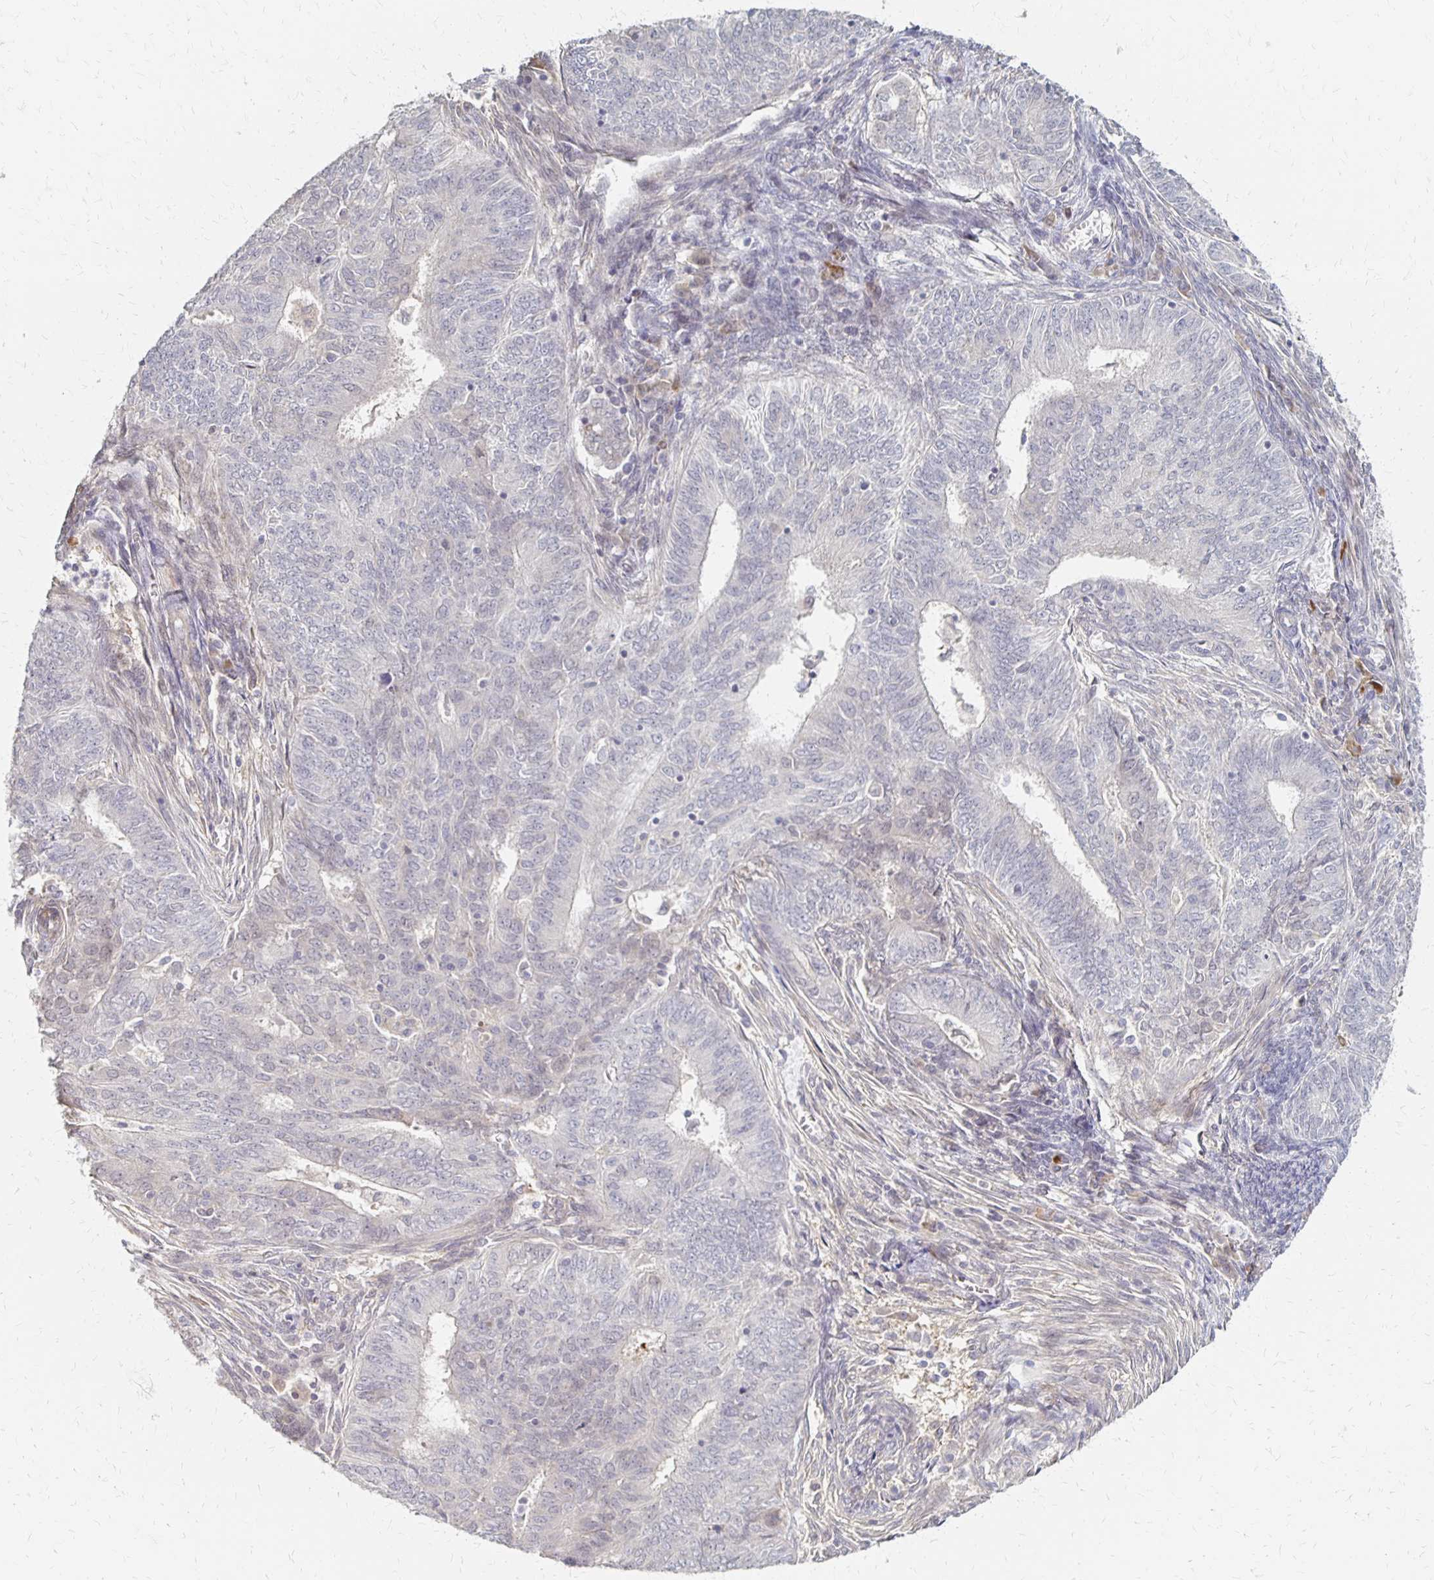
{"staining": {"intensity": "negative", "quantity": "none", "location": "none"}, "tissue": "endometrial cancer", "cell_type": "Tumor cells", "image_type": "cancer", "snomed": [{"axis": "morphology", "description": "Adenocarcinoma, NOS"}, {"axis": "topography", "description": "Endometrium"}], "caption": "High power microscopy image of an immunohistochemistry (IHC) photomicrograph of endometrial cancer (adenocarcinoma), revealing no significant expression in tumor cells.", "gene": "PRKCB", "patient": {"sex": "female", "age": 62}}